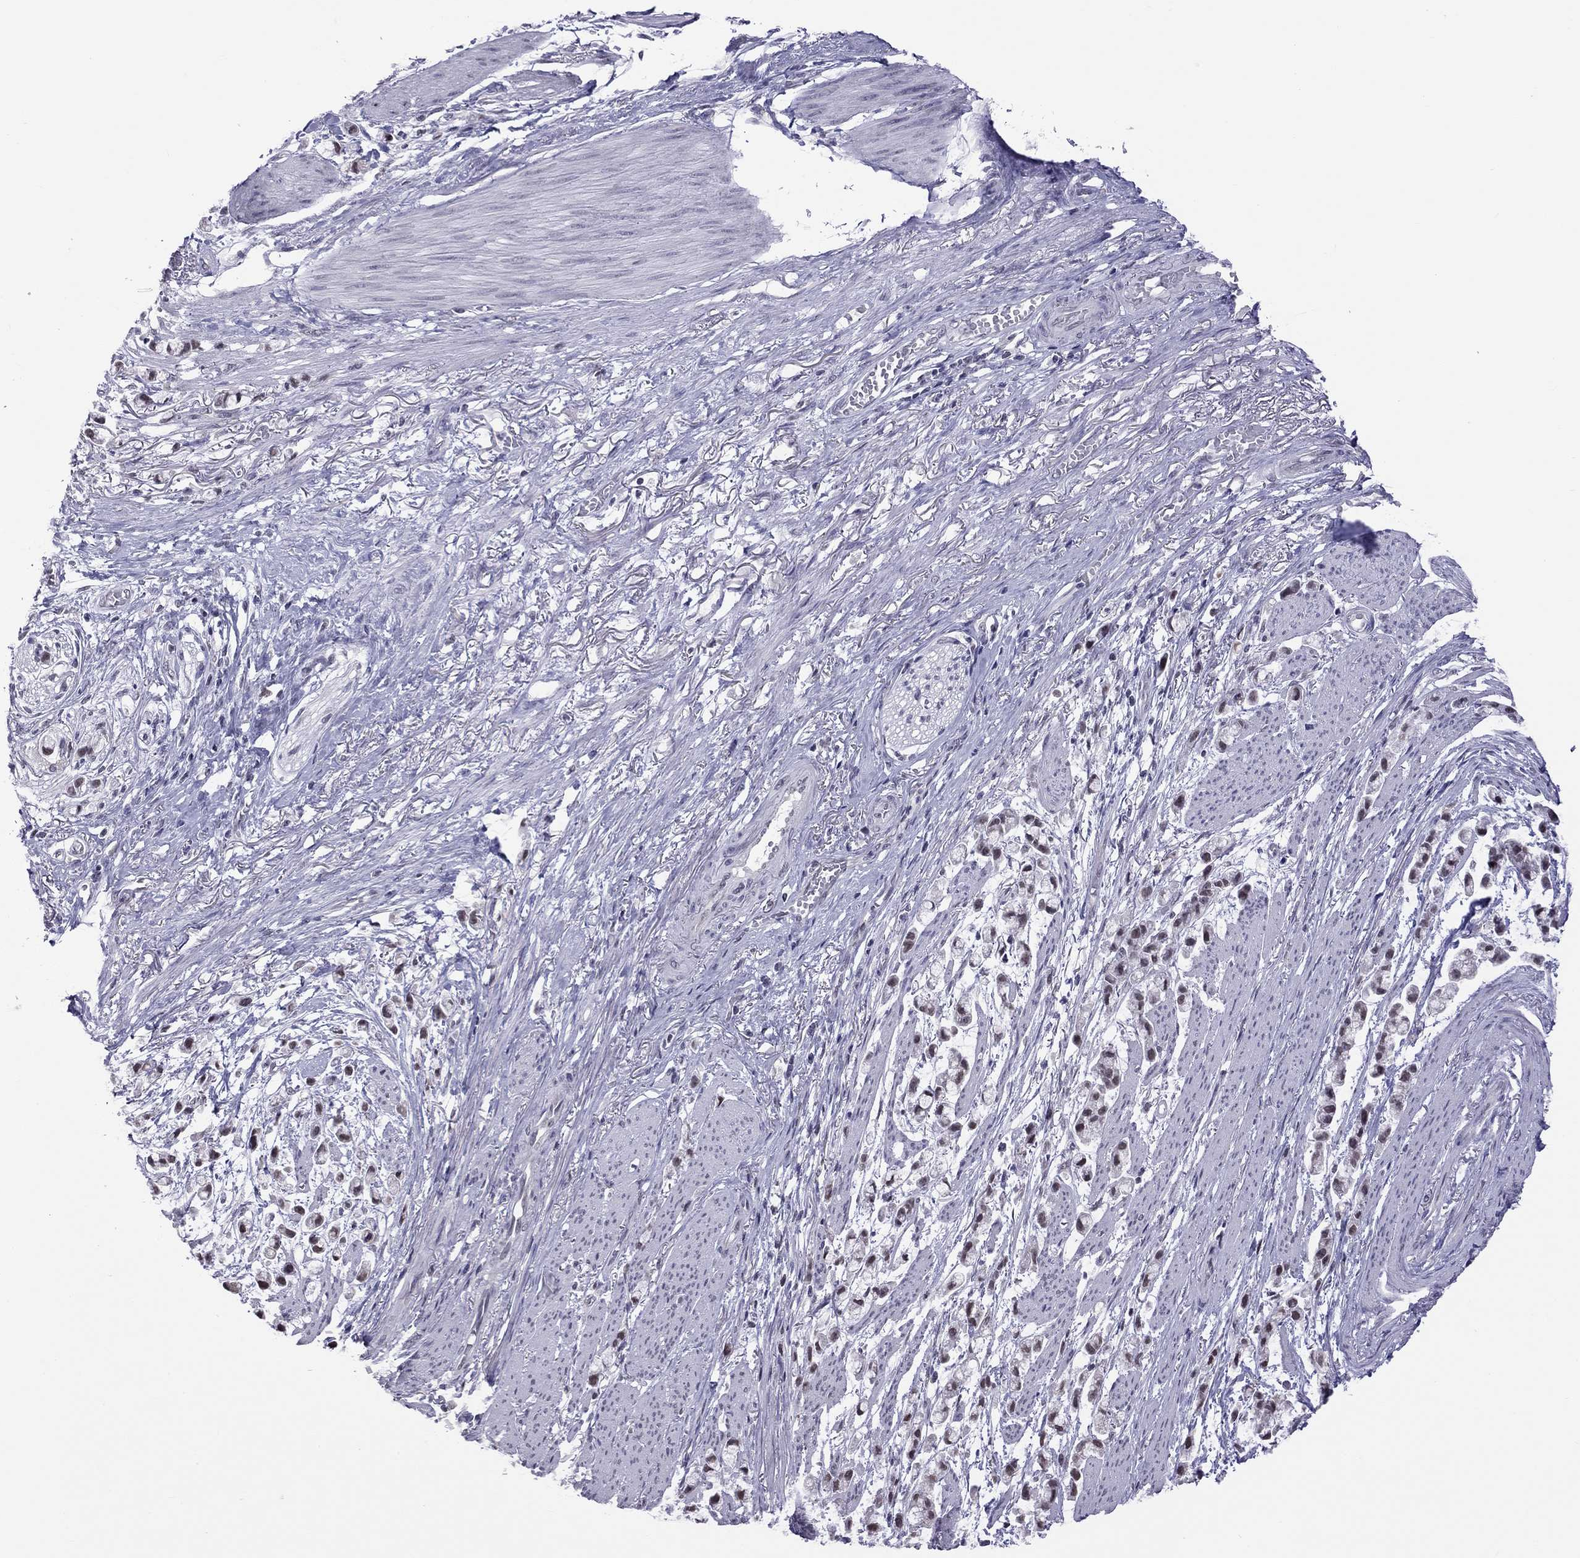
{"staining": {"intensity": "moderate", "quantity": "<25%", "location": "nuclear"}, "tissue": "stomach cancer", "cell_type": "Tumor cells", "image_type": "cancer", "snomed": [{"axis": "morphology", "description": "Adenocarcinoma, NOS"}, {"axis": "topography", "description": "Stomach"}], "caption": "A high-resolution histopathology image shows immunohistochemistry (IHC) staining of stomach adenocarcinoma, which demonstrates moderate nuclear positivity in about <25% of tumor cells.", "gene": "PPP1R3A", "patient": {"sex": "female", "age": 81}}